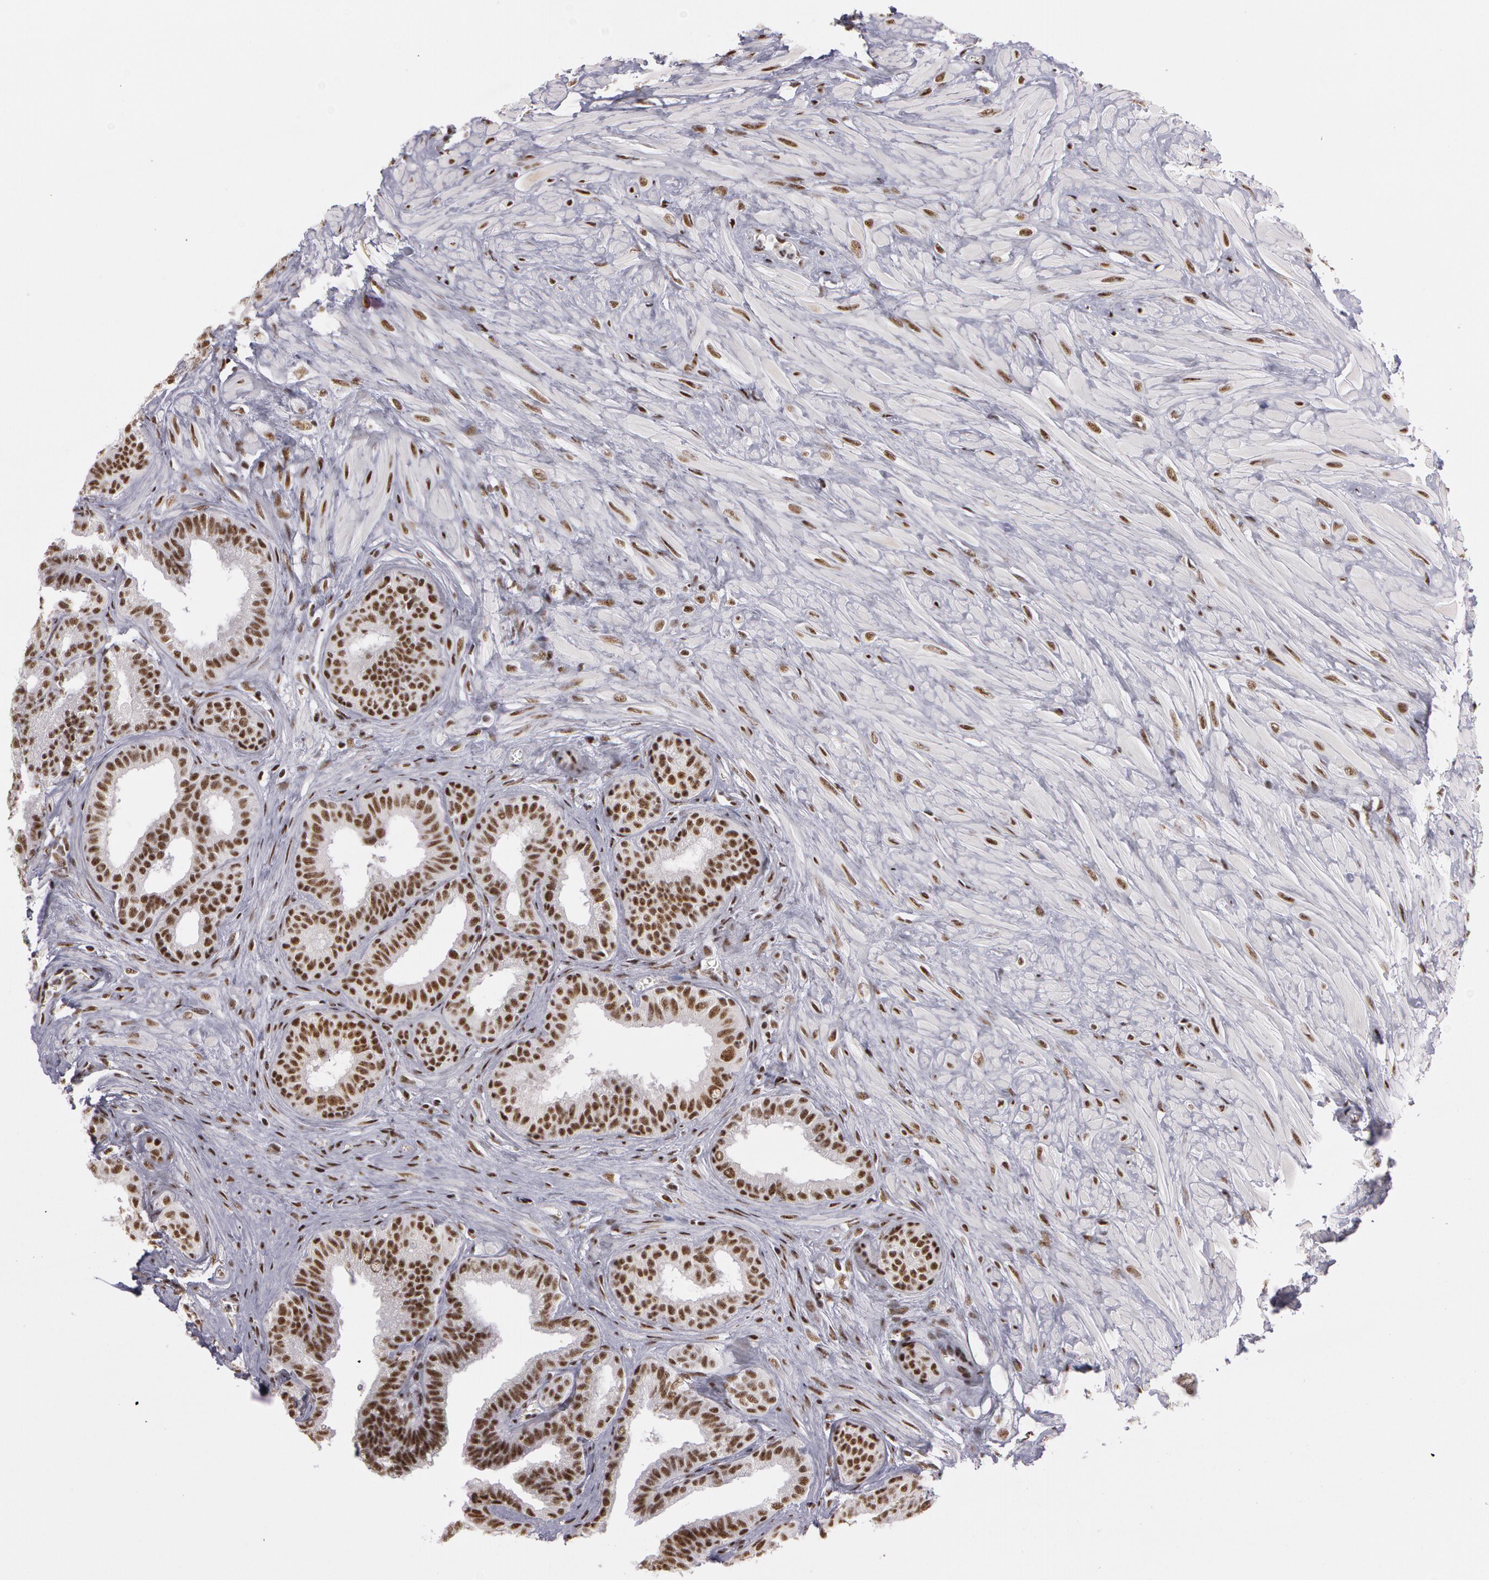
{"staining": {"intensity": "strong", "quantity": ">75%", "location": "nuclear"}, "tissue": "seminal vesicle", "cell_type": "Glandular cells", "image_type": "normal", "snomed": [{"axis": "morphology", "description": "Normal tissue, NOS"}, {"axis": "topography", "description": "Seminal veicle"}], "caption": "DAB (3,3'-diaminobenzidine) immunohistochemical staining of benign human seminal vesicle demonstrates strong nuclear protein staining in about >75% of glandular cells. (DAB (3,3'-diaminobenzidine) IHC with brightfield microscopy, high magnification).", "gene": "PNN", "patient": {"sex": "male", "age": 26}}